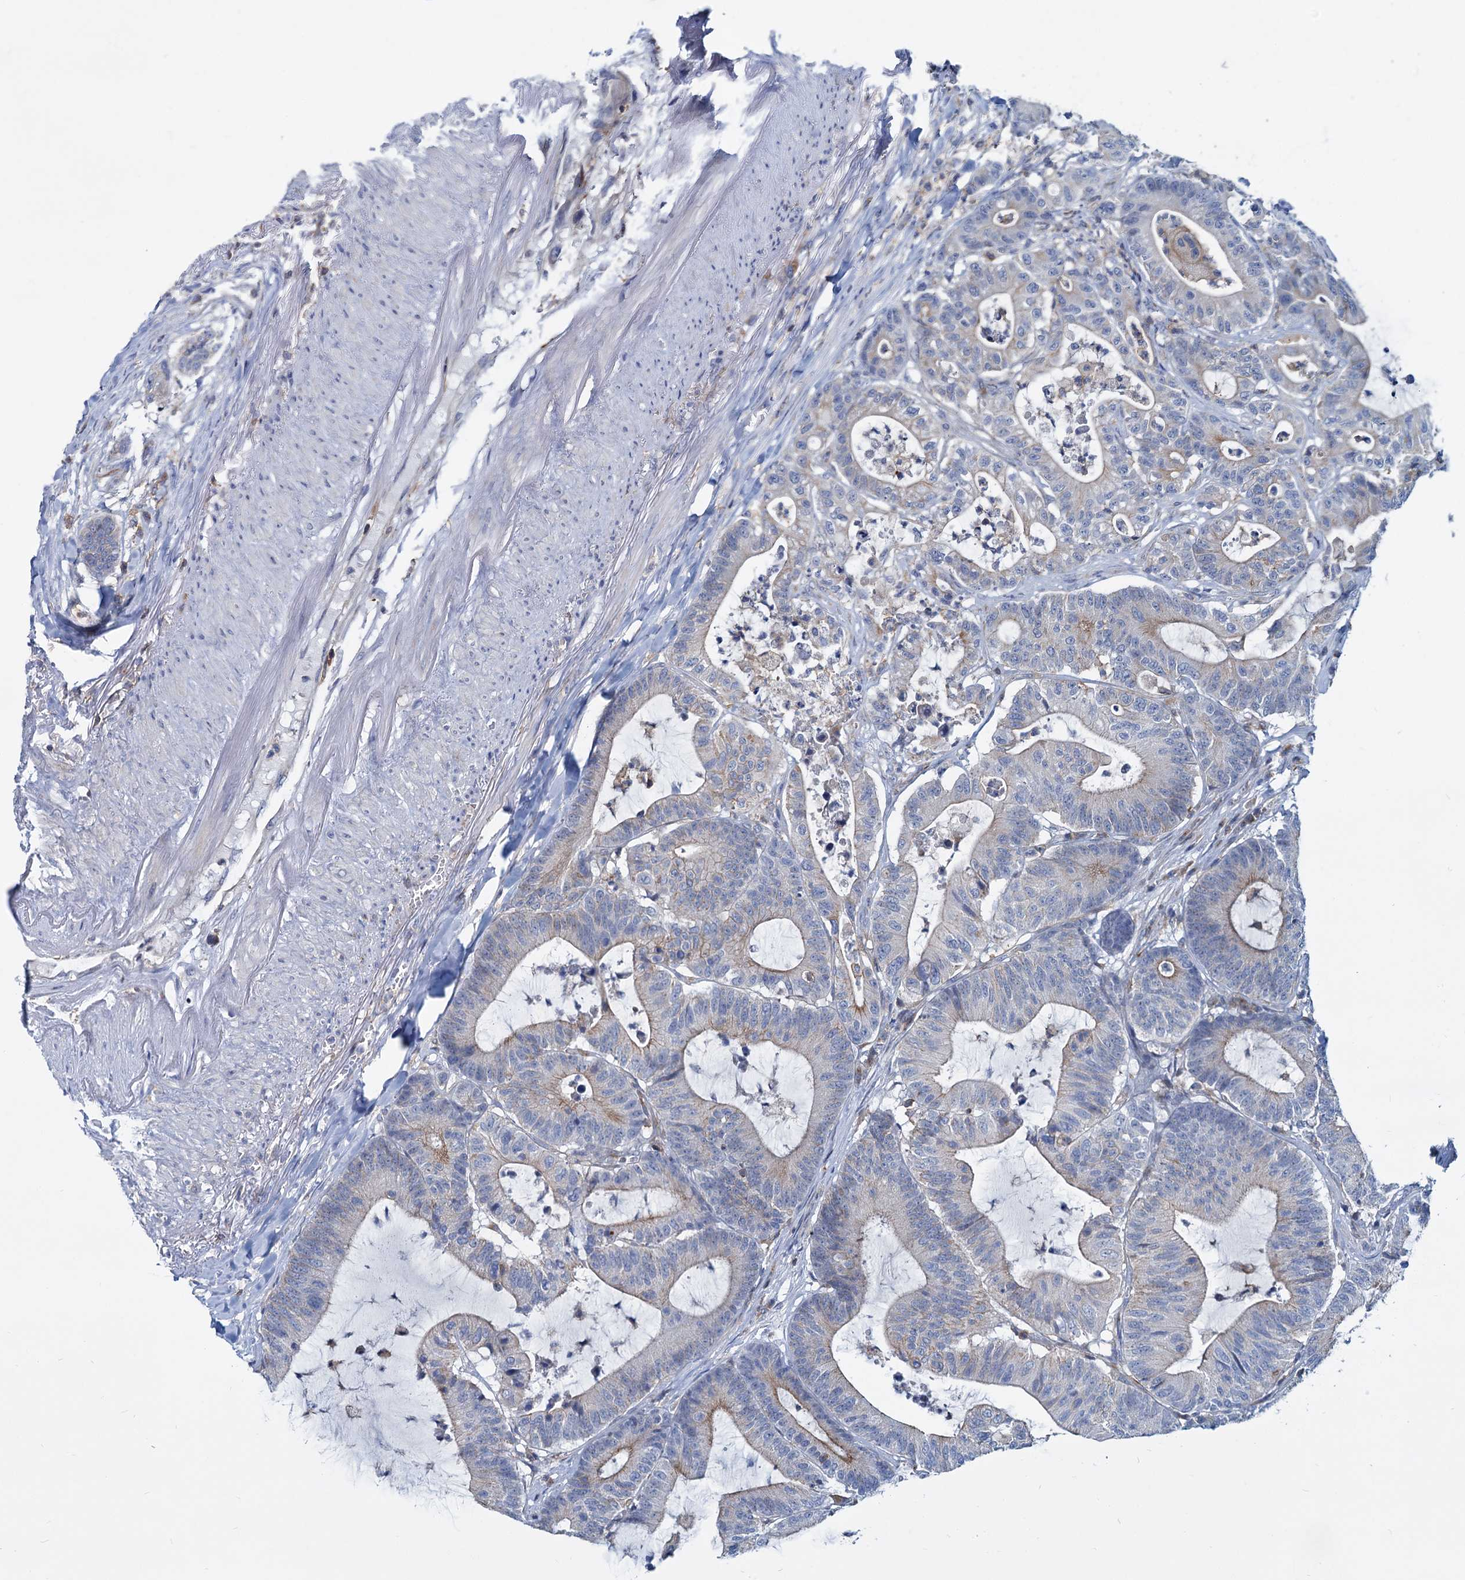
{"staining": {"intensity": "moderate", "quantity": "<25%", "location": "cytoplasmic/membranous"}, "tissue": "colorectal cancer", "cell_type": "Tumor cells", "image_type": "cancer", "snomed": [{"axis": "morphology", "description": "Adenocarcinoma, NOS"}, {"axis": "topography", "description": "Colon"}], "caption": "DAB (3,3'-diaminobenzidine) immunohistochemical staining of colorectal cancer (adenocarcinoma) shows moderate cytoplasmic/membranous protein staining in about <25% of tumor cells.", "gene": "LRCH4", "patient": {"sex": "female", "age": 84}}